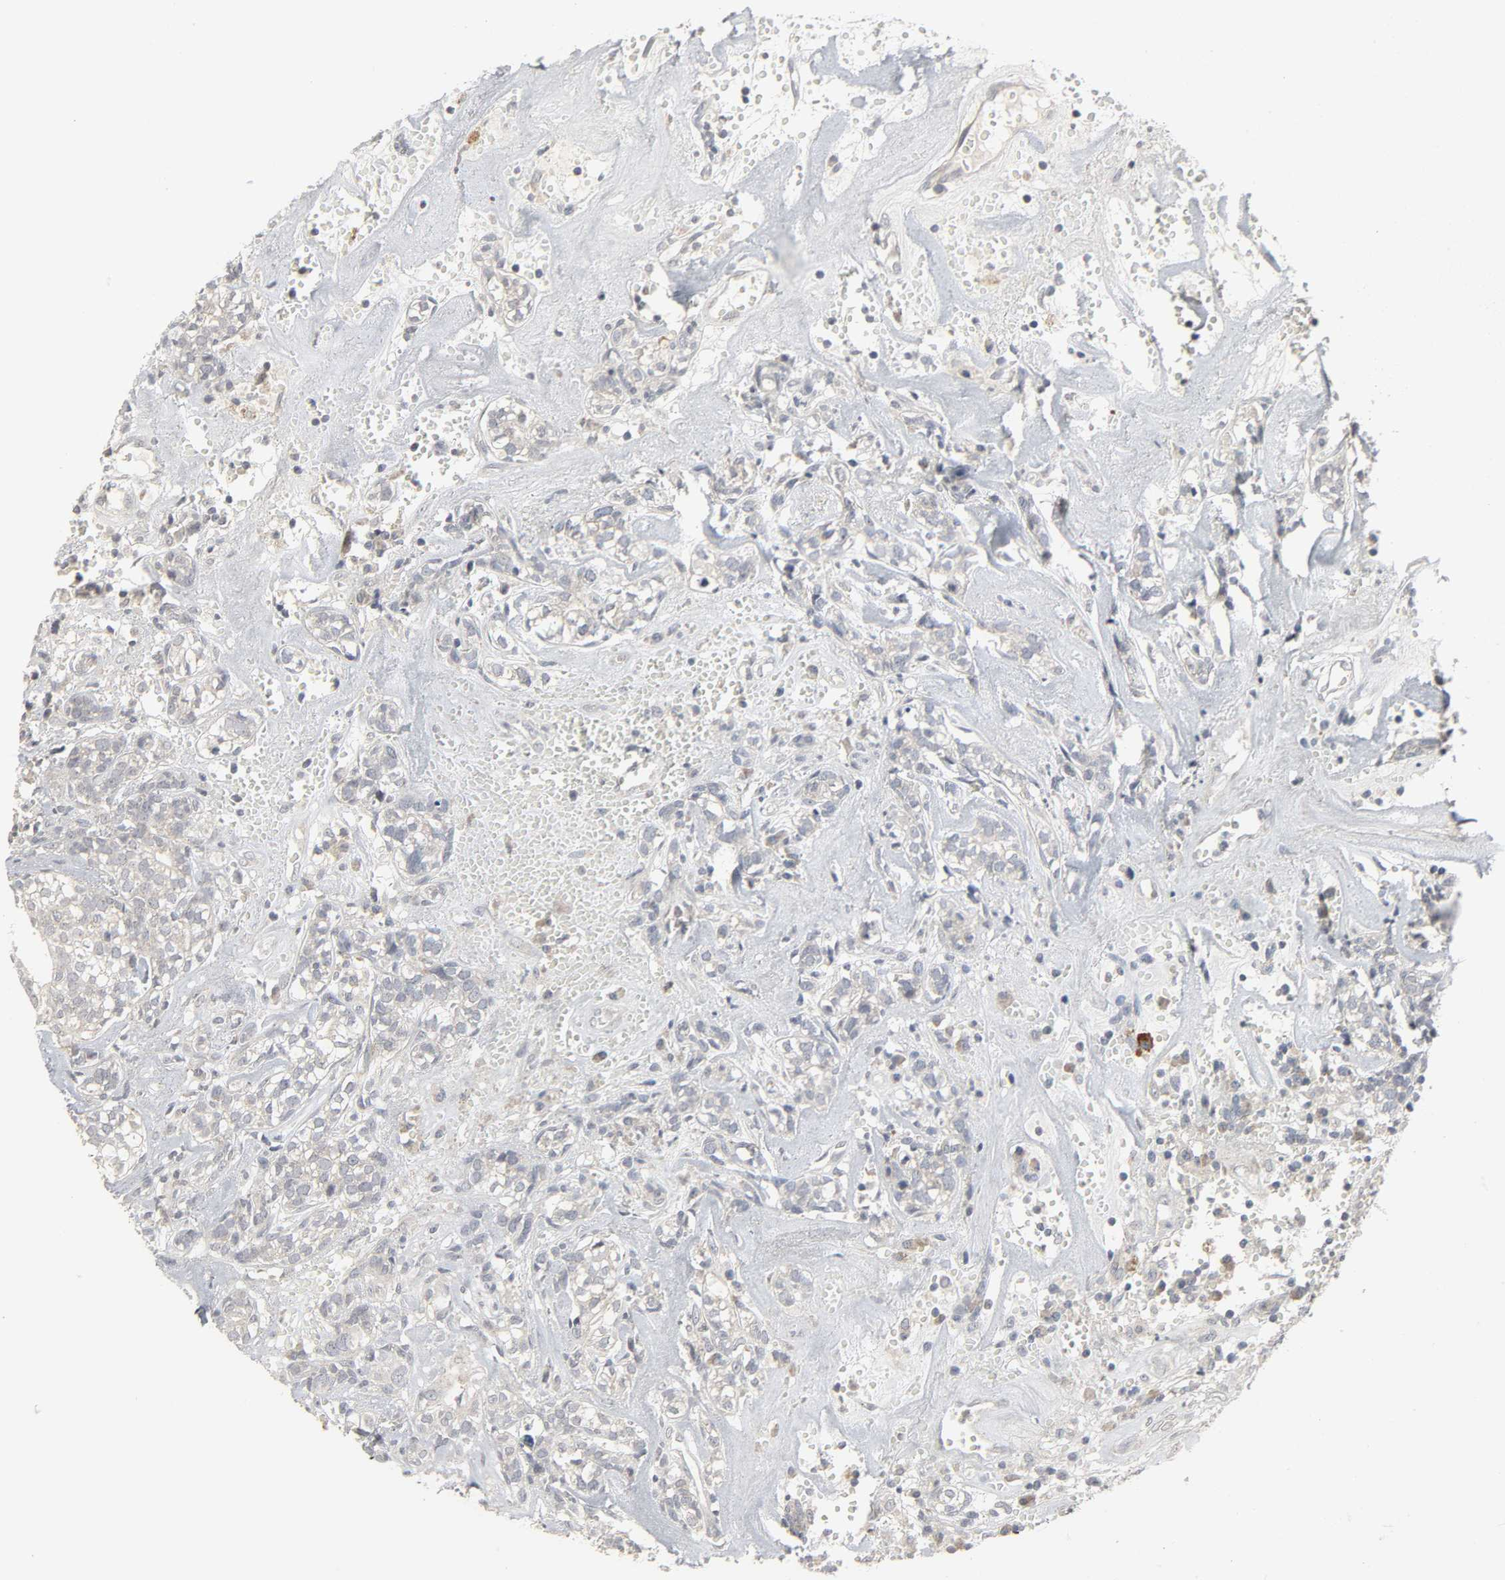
{"staining": {"intensity": "weak", "quantity": "25%-75%", "location": "cytoplasmic/membranous"}, "tissue": "head and neck cancer", "cell_type": "Tumor cells", "image_type": "cancer", "snomed": [{"axis": "morphology", "description": "Adenocarcinoma, NOS"}, {"axis": "topography", "description": "Salivary gland"}, {"axis": "topography", "description": "Head-Neck"}], "caption": "Weak cytoplasmic/membranous positivity for a protein is appreciated in about 25%-75% of tumor cells of head and neck cancer using immunohistochemistry (IHC).", "gene": "CLIP1", "patient": {"sex": "female", "age": 65}}